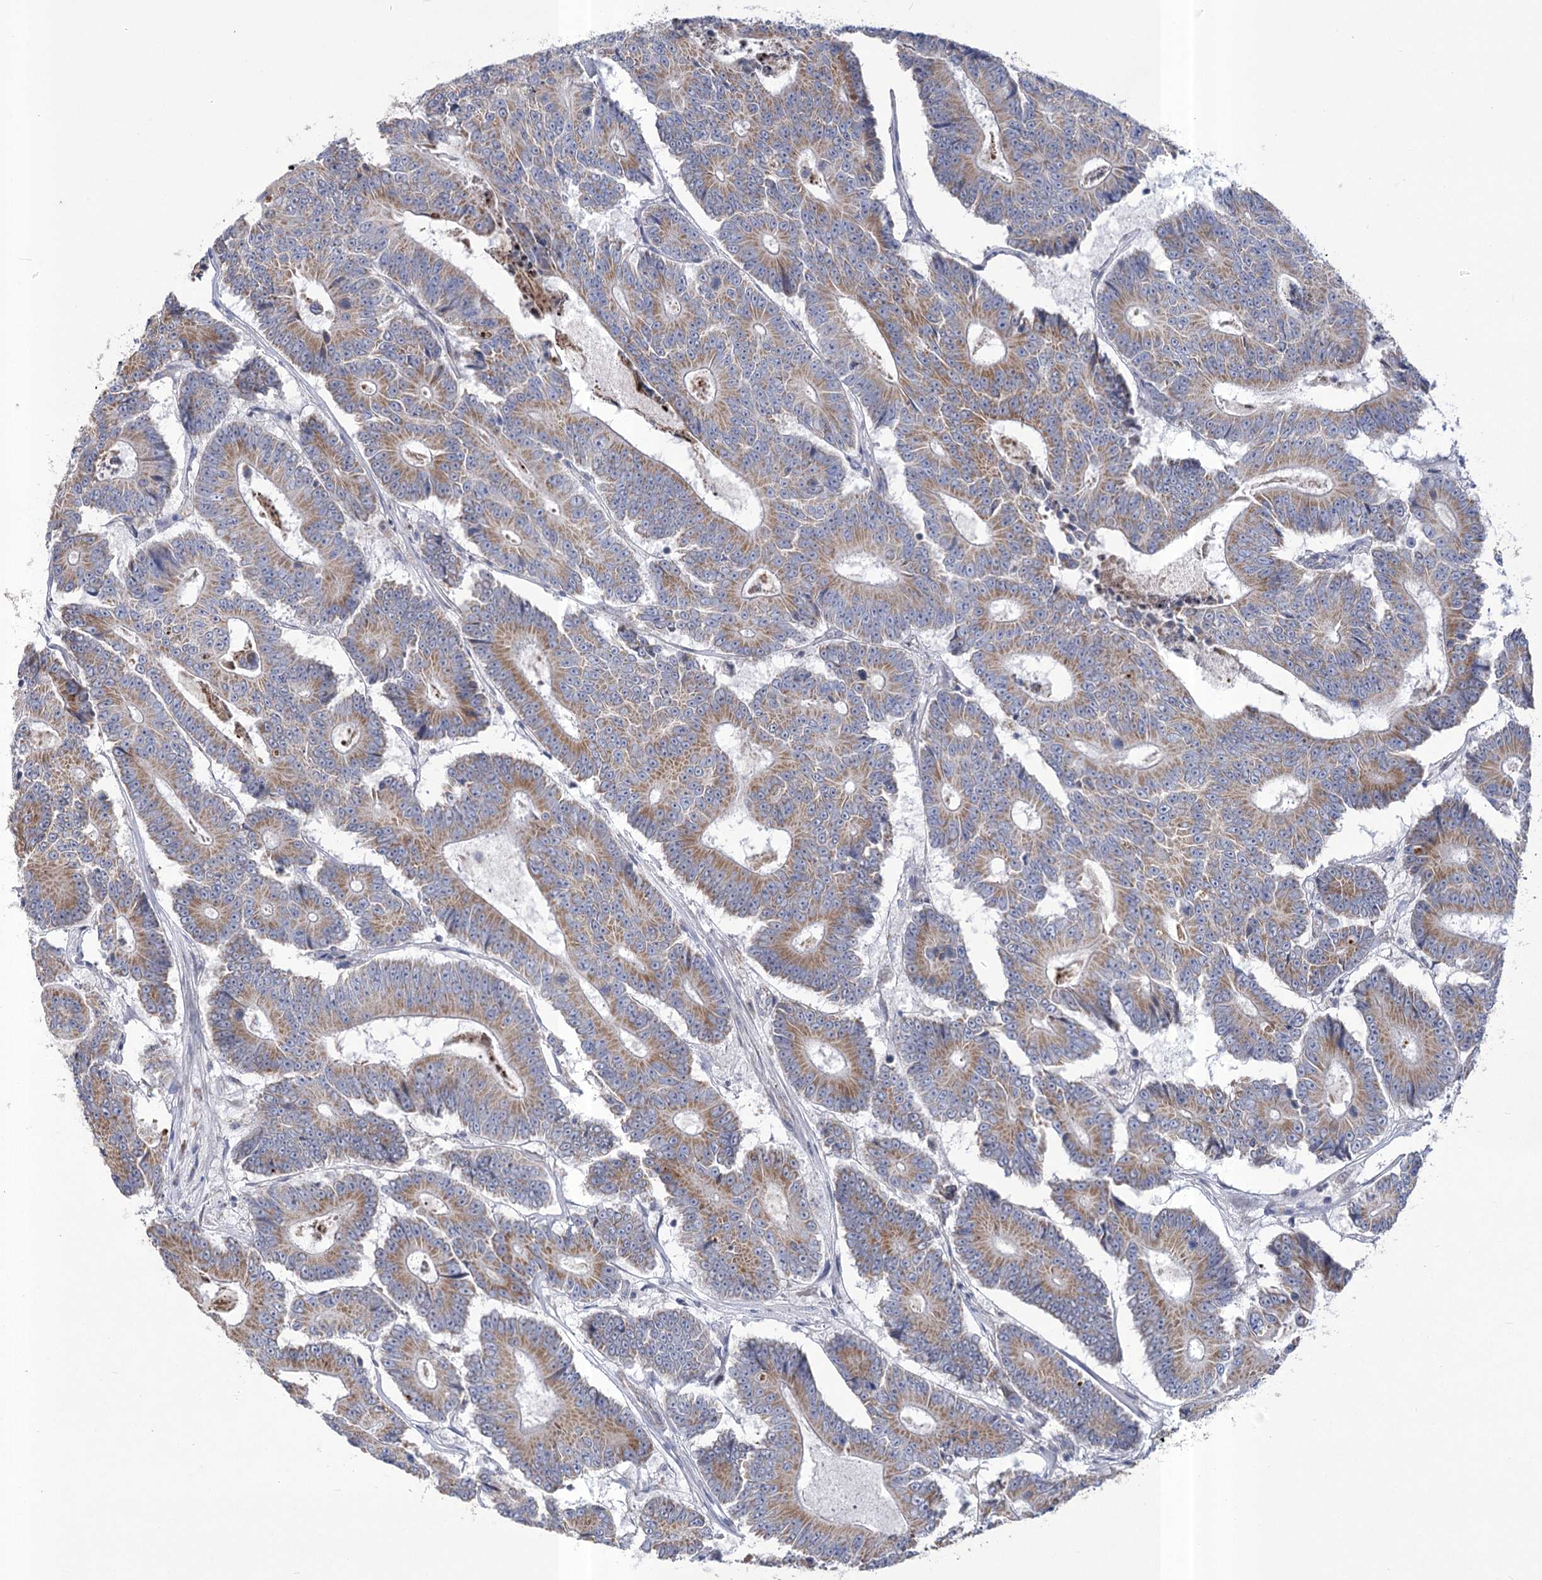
{"staining": {"intensity": "moderate", "quantity": ">75%", "location": "cytoplasmic/membranous"}, "tissue": "colorectal cancer", "cell_type": "Tumor cells", "image_type": "cancer", "snomed": [{"axis": "morphology", "description": "Adenocarcinoma, NOS"}, {"axis": "topography", "description": "Colon"}], "caption": "Colorectal cancer was stained to show a protein in brown. There is medium levels of moderate cytoplasmic/membranous positivity in about >75% of tumor cells.", "gene": "PDHB", "patient": {"sex": "male", "age": 83}}